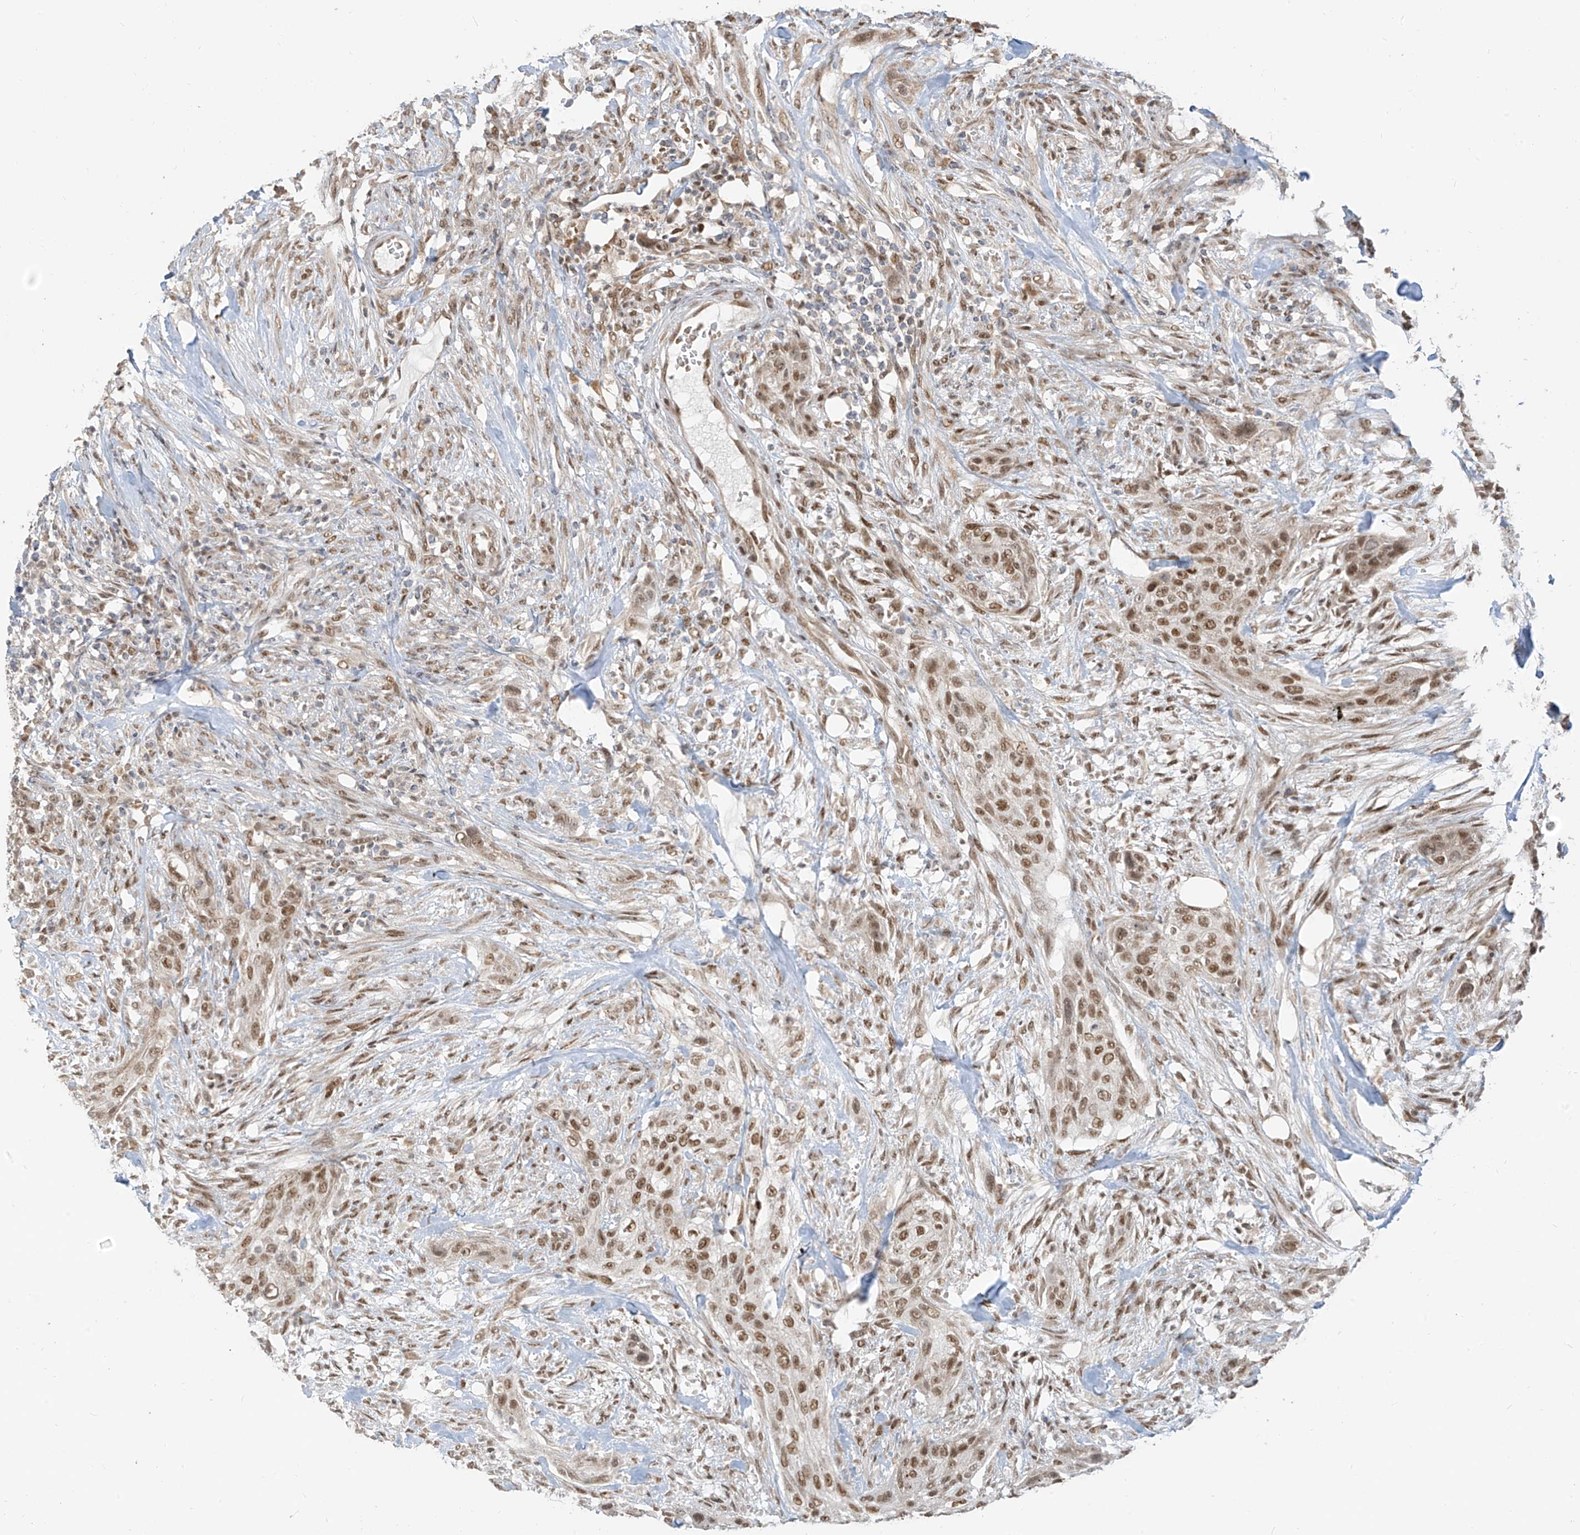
{"staining": {"intensity": "moderate", "quantity": ">75%", "location": "nuclear"}, "tissue": "urothelial cancer", "cell_type": "Tumor cells", "image_type": "cancer", "snomed": [{"axis": "morphology", "description": "Urothelial carcinoma, High grade"}, {"axis": "topography", "description": "Urinary bladder"}], "caption": "High-power microscopy captured an immunohistochemistry histopathology image of high-grade urothelial carcinoma, revealing moderate nuclear positivity in about >75% of tumor cells.", "gene": "ZMYM2", "patient": {"sex": "male", "age": 35}}